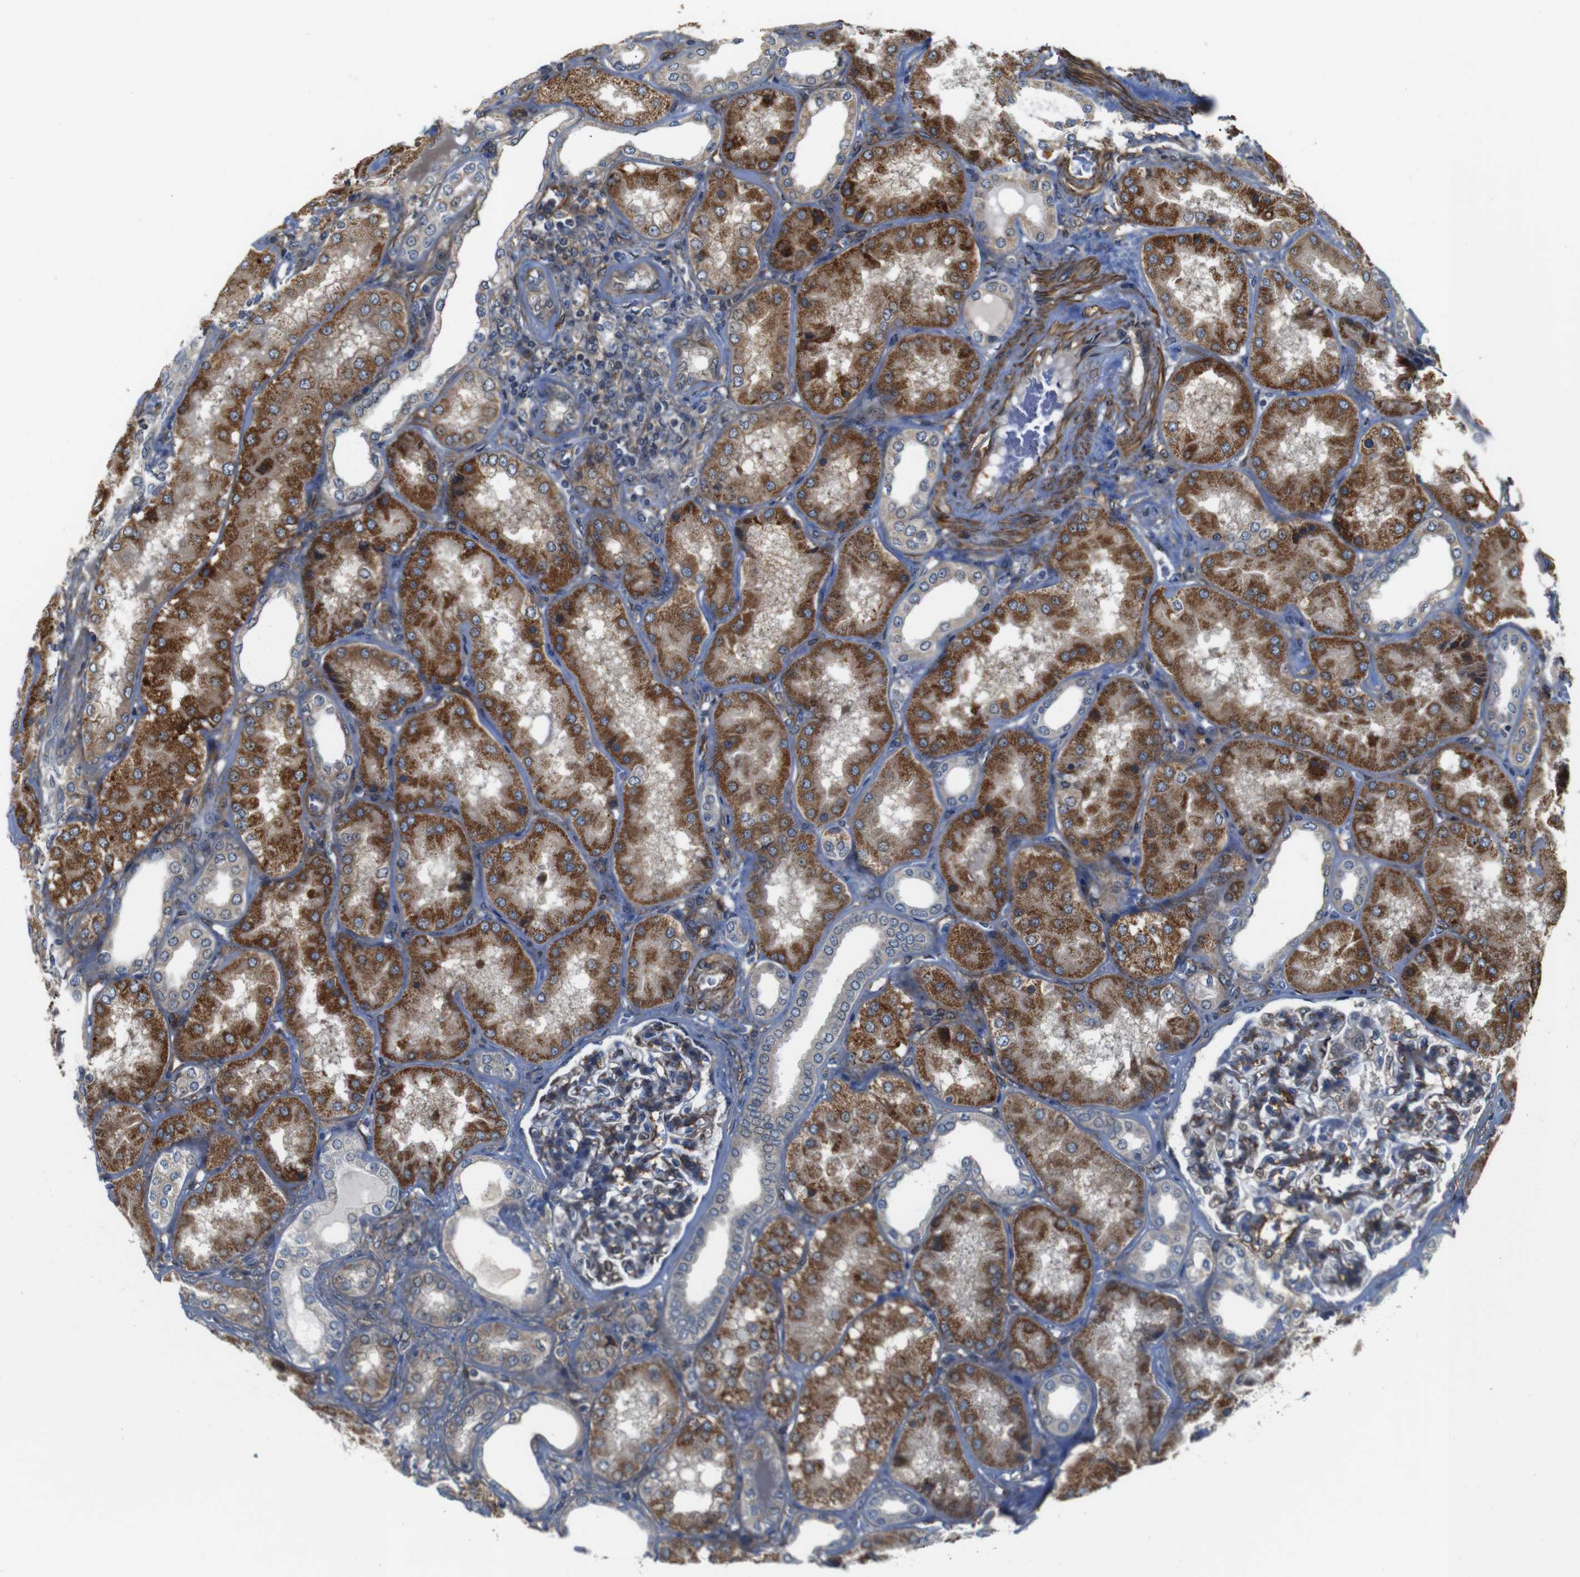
{"staining": {"intensity": "strong", "quantity": "25%-75%", "location": "cytoplasmic/membranous,nuclear"}, "tissue": "kidney", "cell_type": "Cells in glomeruli", "image_type": "normal", "snomed": [{"axis": "morphology", "description": "Normal tissue, NOS"}, {"axis": "topography", "description": "Kidney"}], "caption": "IHC histopathology image of unremarkable human kidney stained for a protein (brown), which reveals high levels of strong cytoplasmic/membranous,nuclear positivity in approximately 25%-75% of cells in glomeruli.", "gene": "GGT7", "patient": {"sex": "female", "age": 56}}